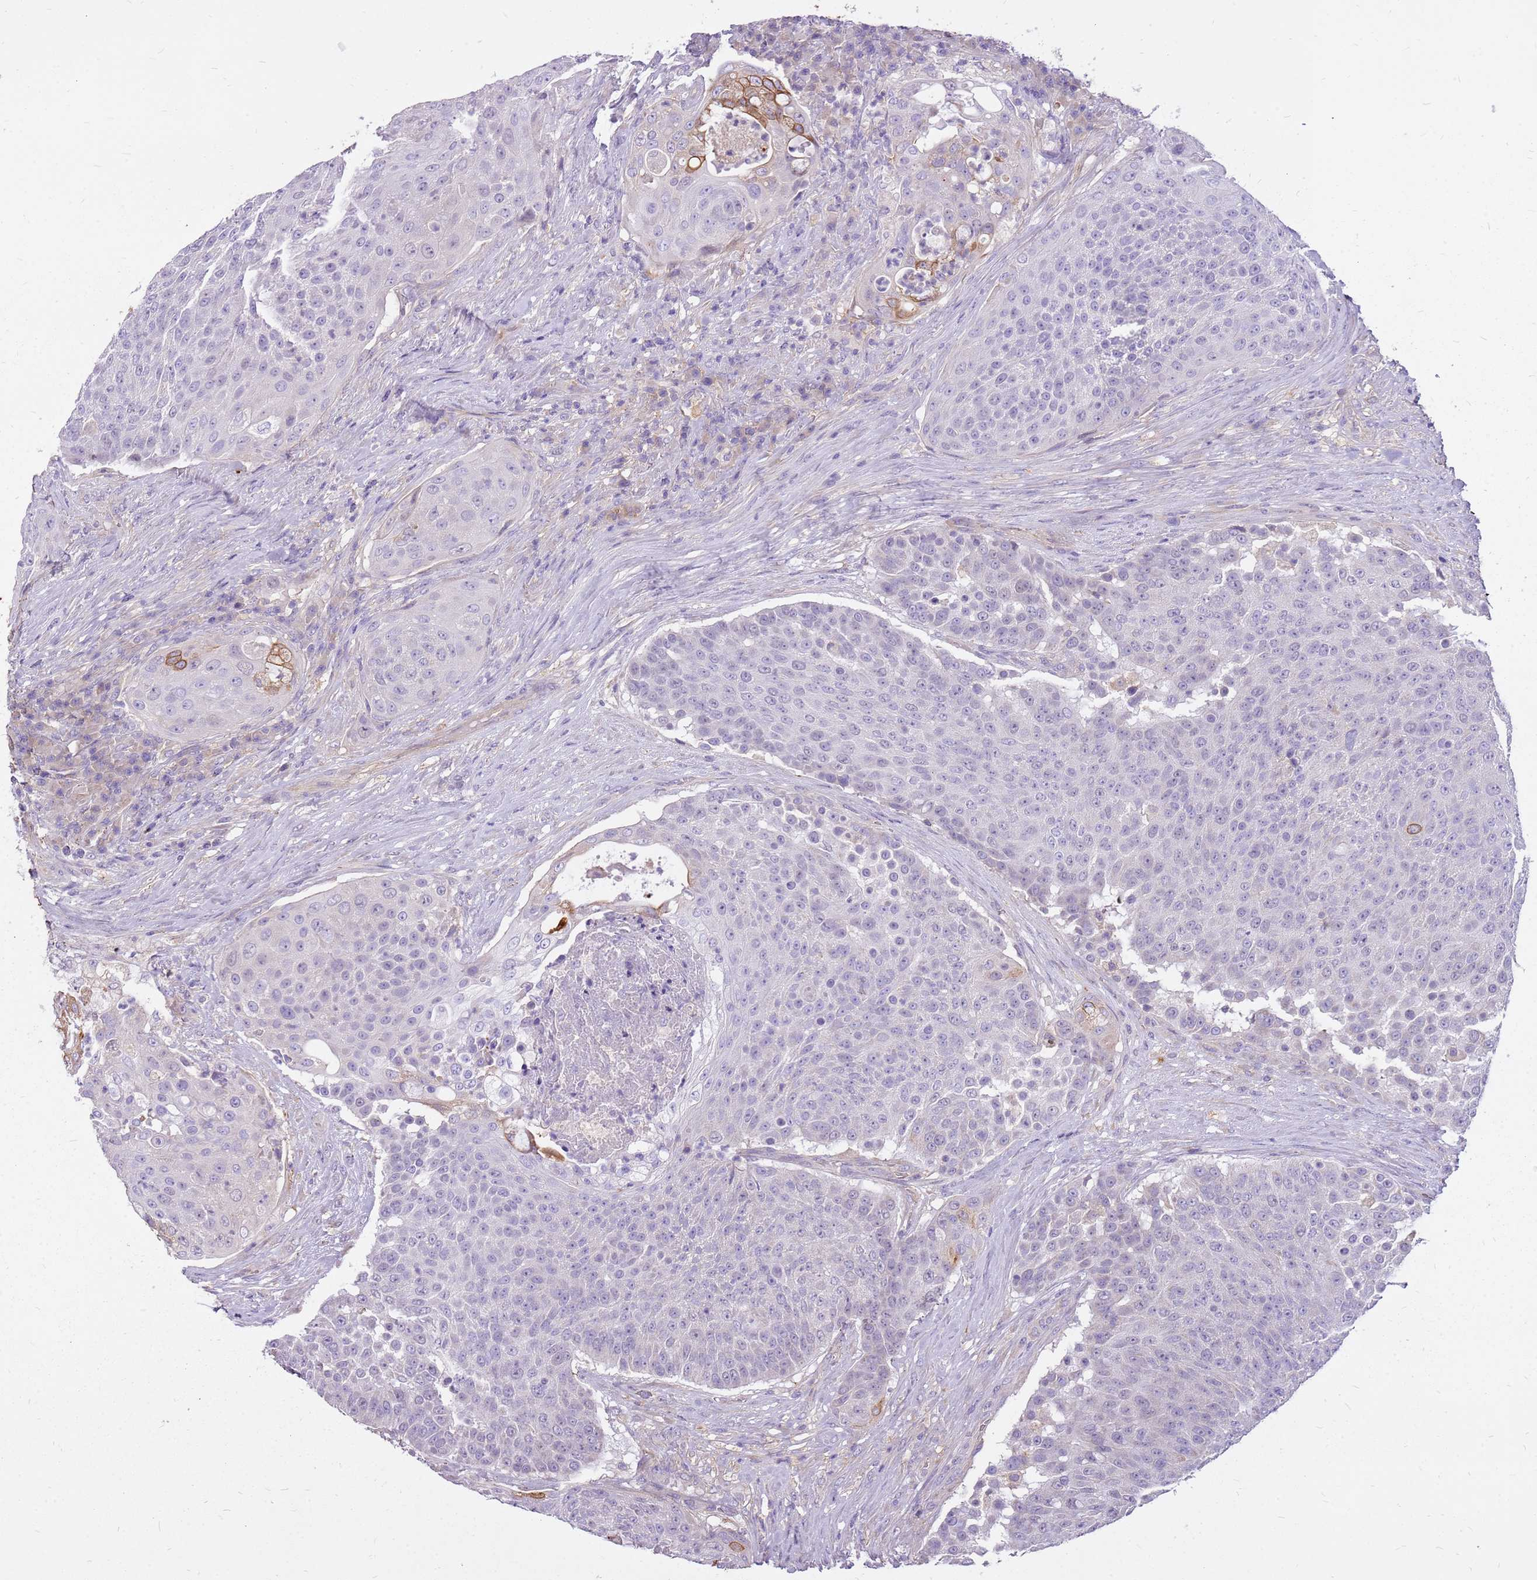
{"staining": {"intensity": "moderate", "quantity": "<25%", "location": "cytoplasmic/membranous"}, "tissue": "urothelial cancer", "cell_type": "Tumor cells", "image_type": "cancer", "snomed": [{"axis": "morphology", "description": "Urothelial carcinoma, High grade"}, {"axis": "topography", "description": "Urinary bladder"}], "caption": "Urothelial cancer tissue demonstrates moderate cytoplasmic/membranous staining in approximately <25% of tumor cells", "gene": "WASHC4", "patient": {"sex": "female", "age": 63}}